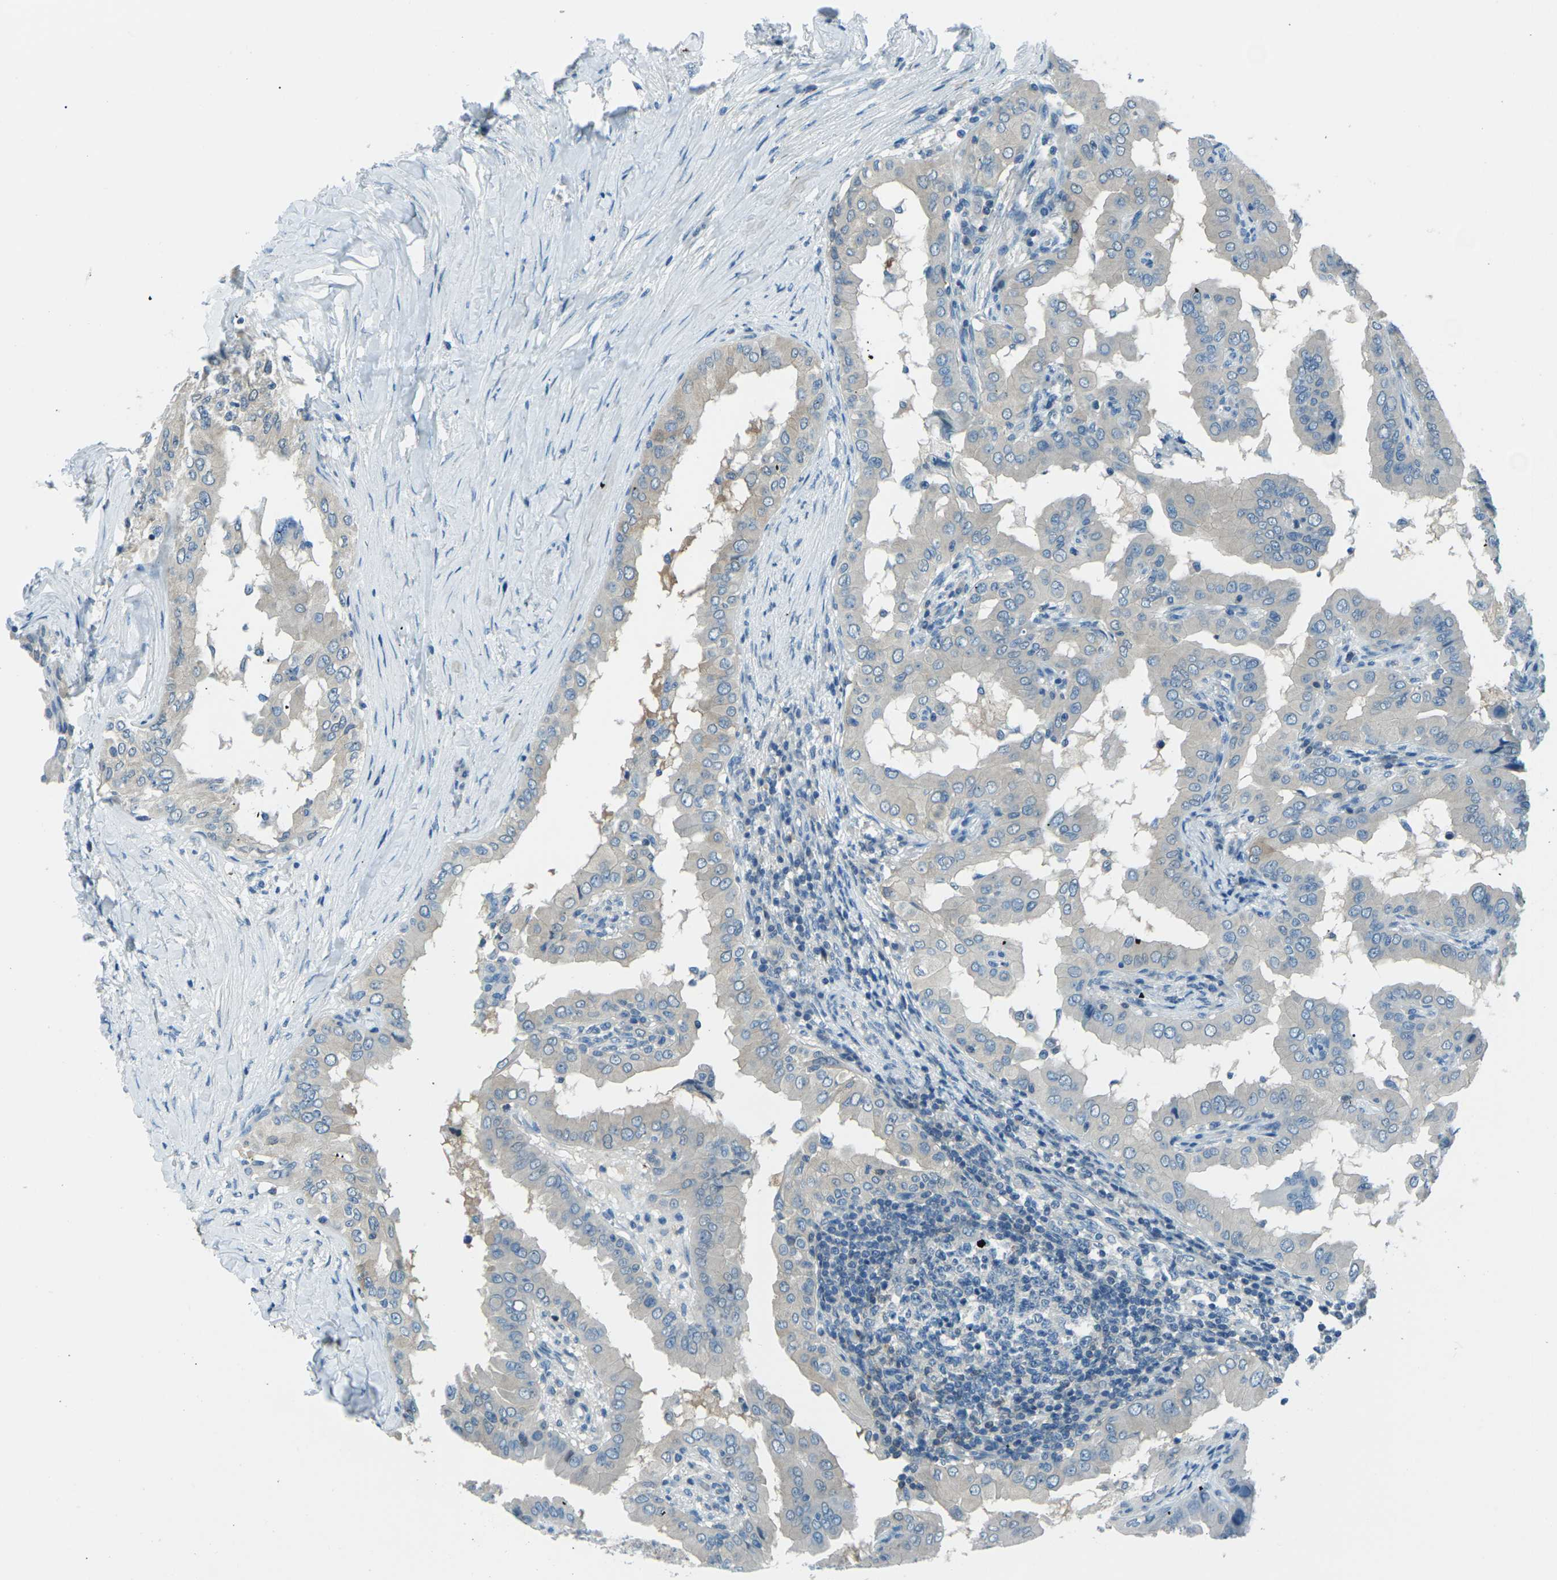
{"staining": {"intensity": "negative", "quantity": "none", "location": "none"}, "tissue": "thyroid cancer", "cell_type": "Tumor cells", "image_type": "cancer", "snomed": [{"axis": "morphology", "description": "Papillary adenocarcinoma, NOS"}, {"axis": "topography", "description": "Thyroid gland"}], "caption": "Immunohistochemistry image of neoplastic tissue: thyroid cancer stained with DAB (3,3'-diaminobenzidine) displays no significant protein staining in tumor cells.", "gene": "NANOS2", "patient": {"sex": "male", "age": 33}}